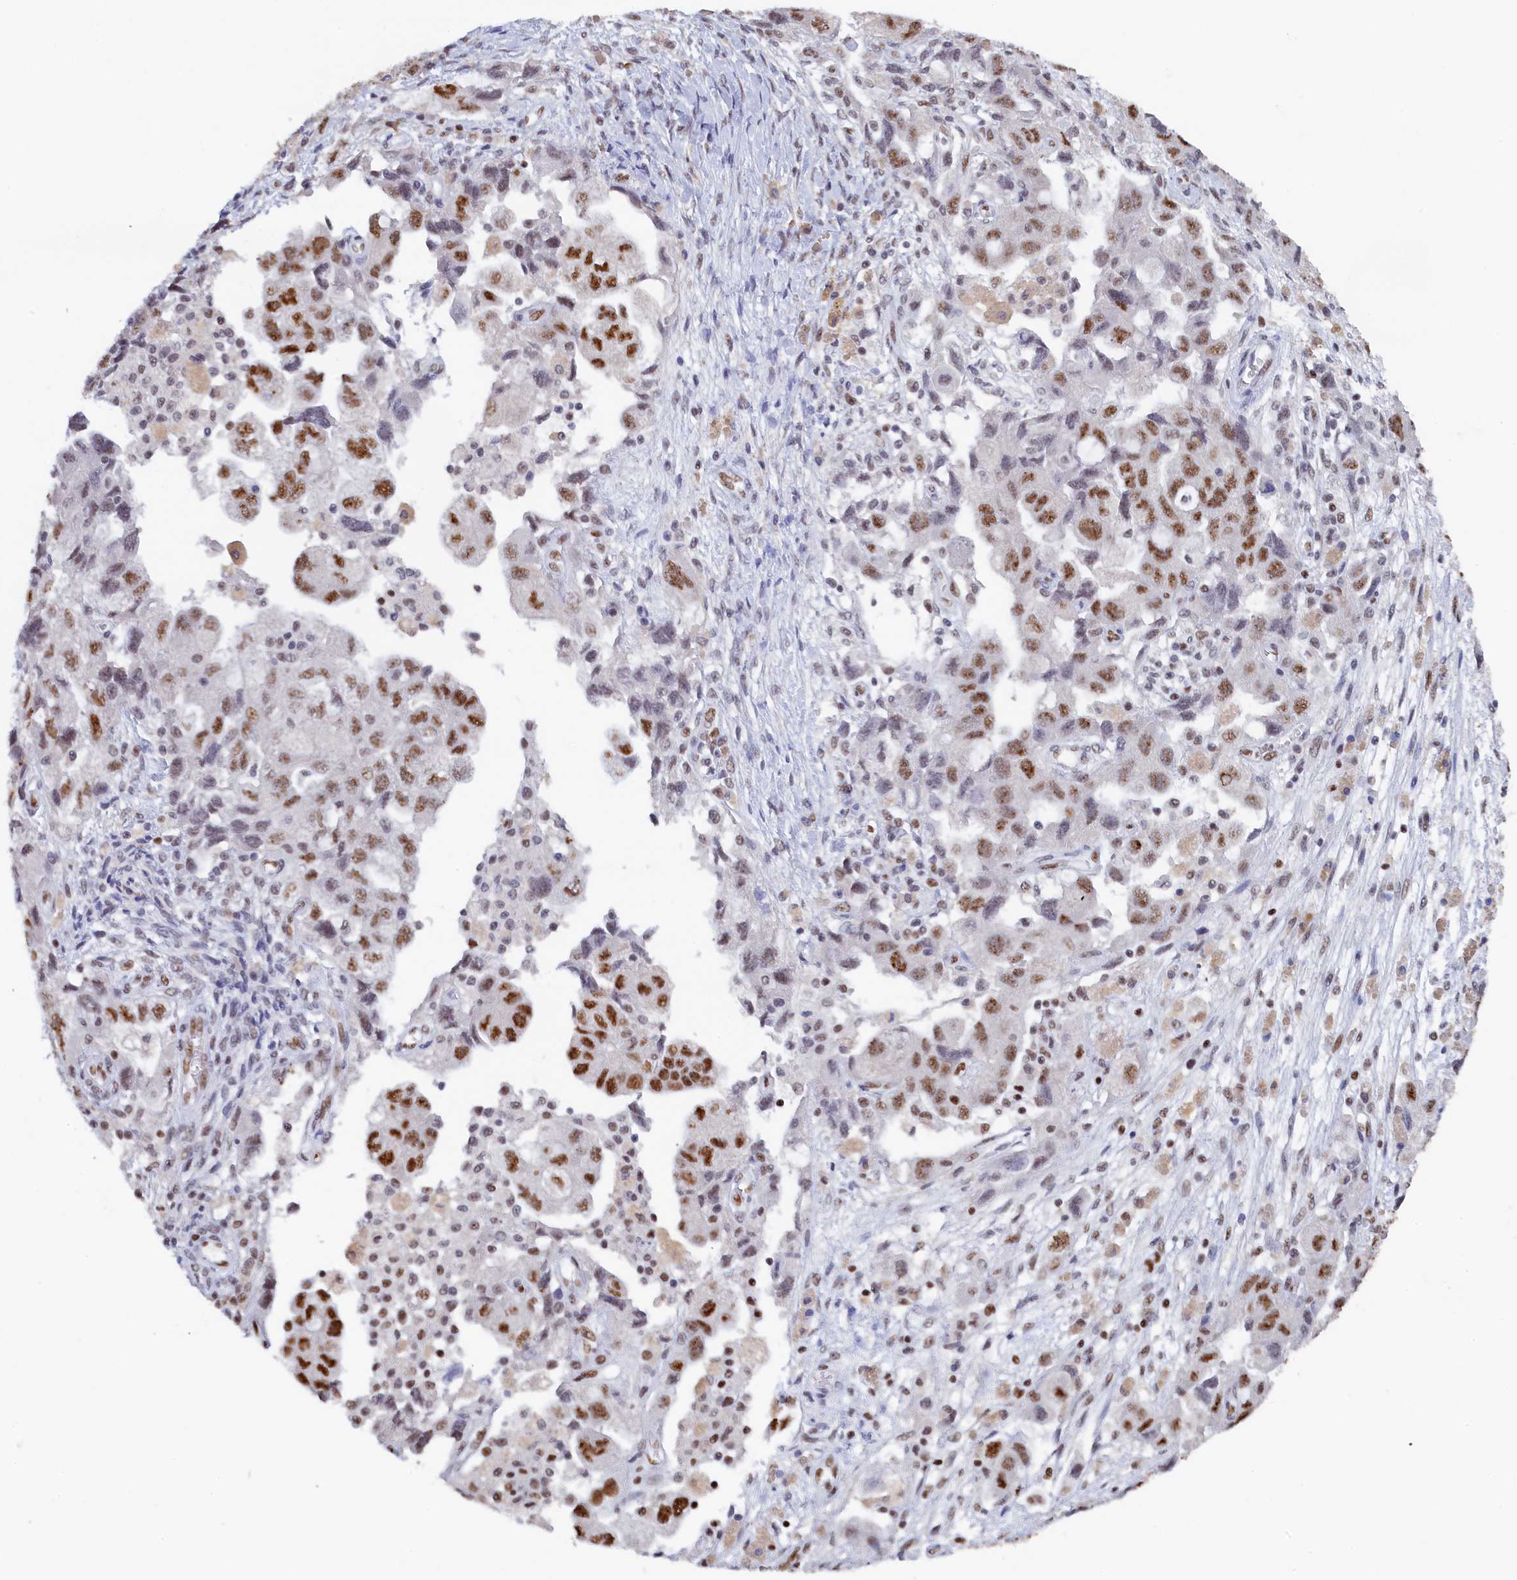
{"staining": {"intensity": "moderate", "quantity": "25%-75%", "location": "nuclear"}, "tissue": "ovarian cancer", "cell_type": "Tumor cells", "image_type": "cancer", "snomed": [{"axis": "morphology", "description": "Carcinoma, NOS"}, {"axis": "morphology", "description": "Cystadenocarcinoma, serous, NOS"}, {"axis": "topography", "description": "Ovary"}], "caption": "IHC staining of ovarian cancer (carcinoma), which displays medium levels of moderate nuclear expression in approximately 25%-75% of tumor cells indicating moderate nuclear protein expression. The staining was performed using DAB (3,3'-diaminobenzidine) (brown) for protein detection and nuclei were counterstained in hematoxylin (blue).", "gene": "MOSPD3", "patient": {"sex": "female", "age": 69}}